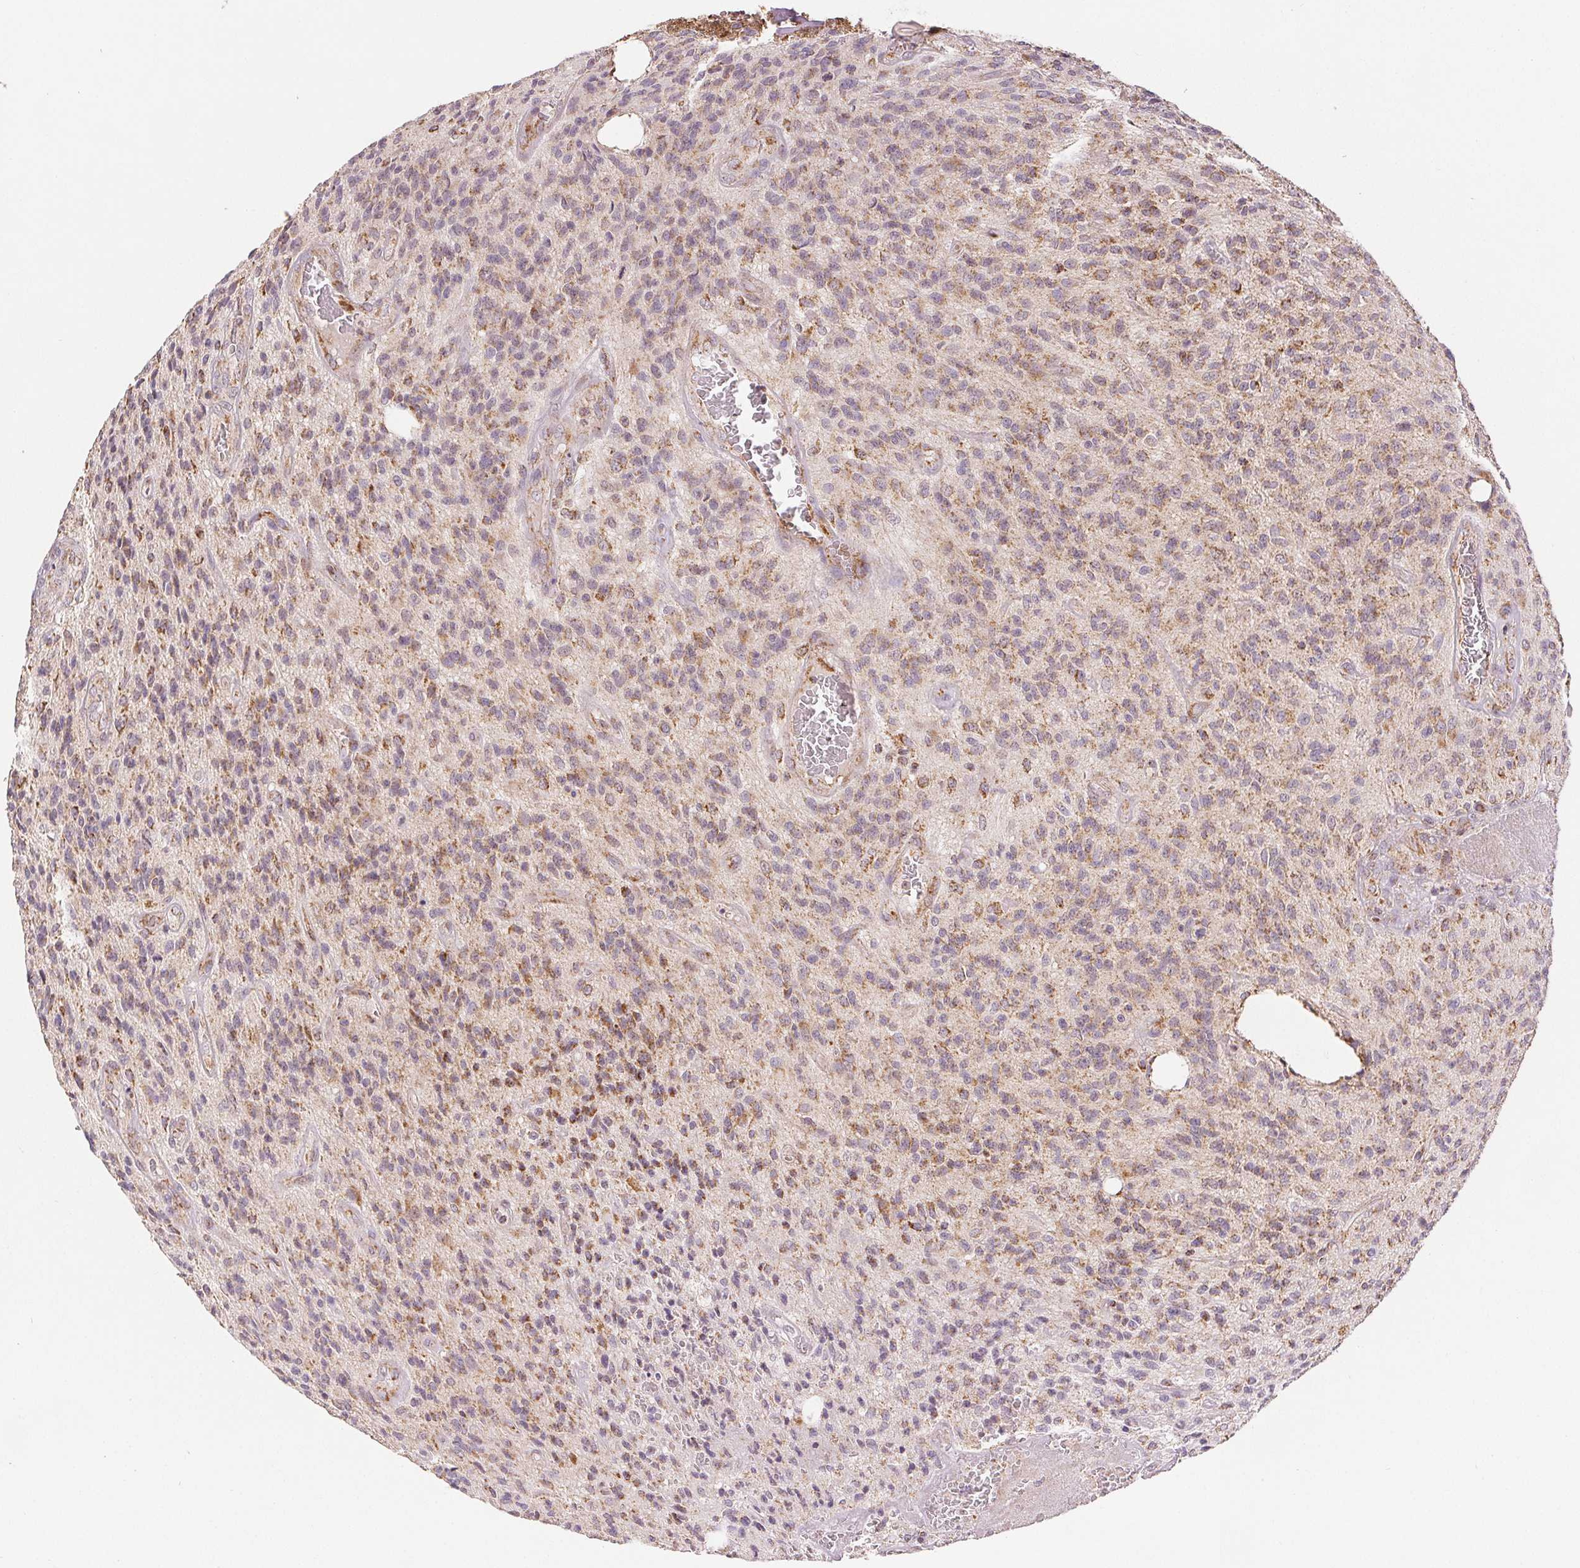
{"staining": {"intensity": "moderate", "quantity": "25%-75%", "location": "cytoplasmic/membranous"}, "tissue": "glioma", "cell_type": "Tumor cells", "image_type": "cancer", "snomed": [{"axis": "morphology", "description": "Glioma, malignant, High grade"}, {"axis": "topography", "description": "Brain"}], "caption": "Tumor cells reveal medium levels of moderate cytoplasmic/membranous staining in approximately 25%-75% of cells in malignant glioma (high-grade). (DAB = brown stain, brightfield microscopy at high magnification).", "gene": "SDHB", "patient": {"sex": "male", "age": 76}}